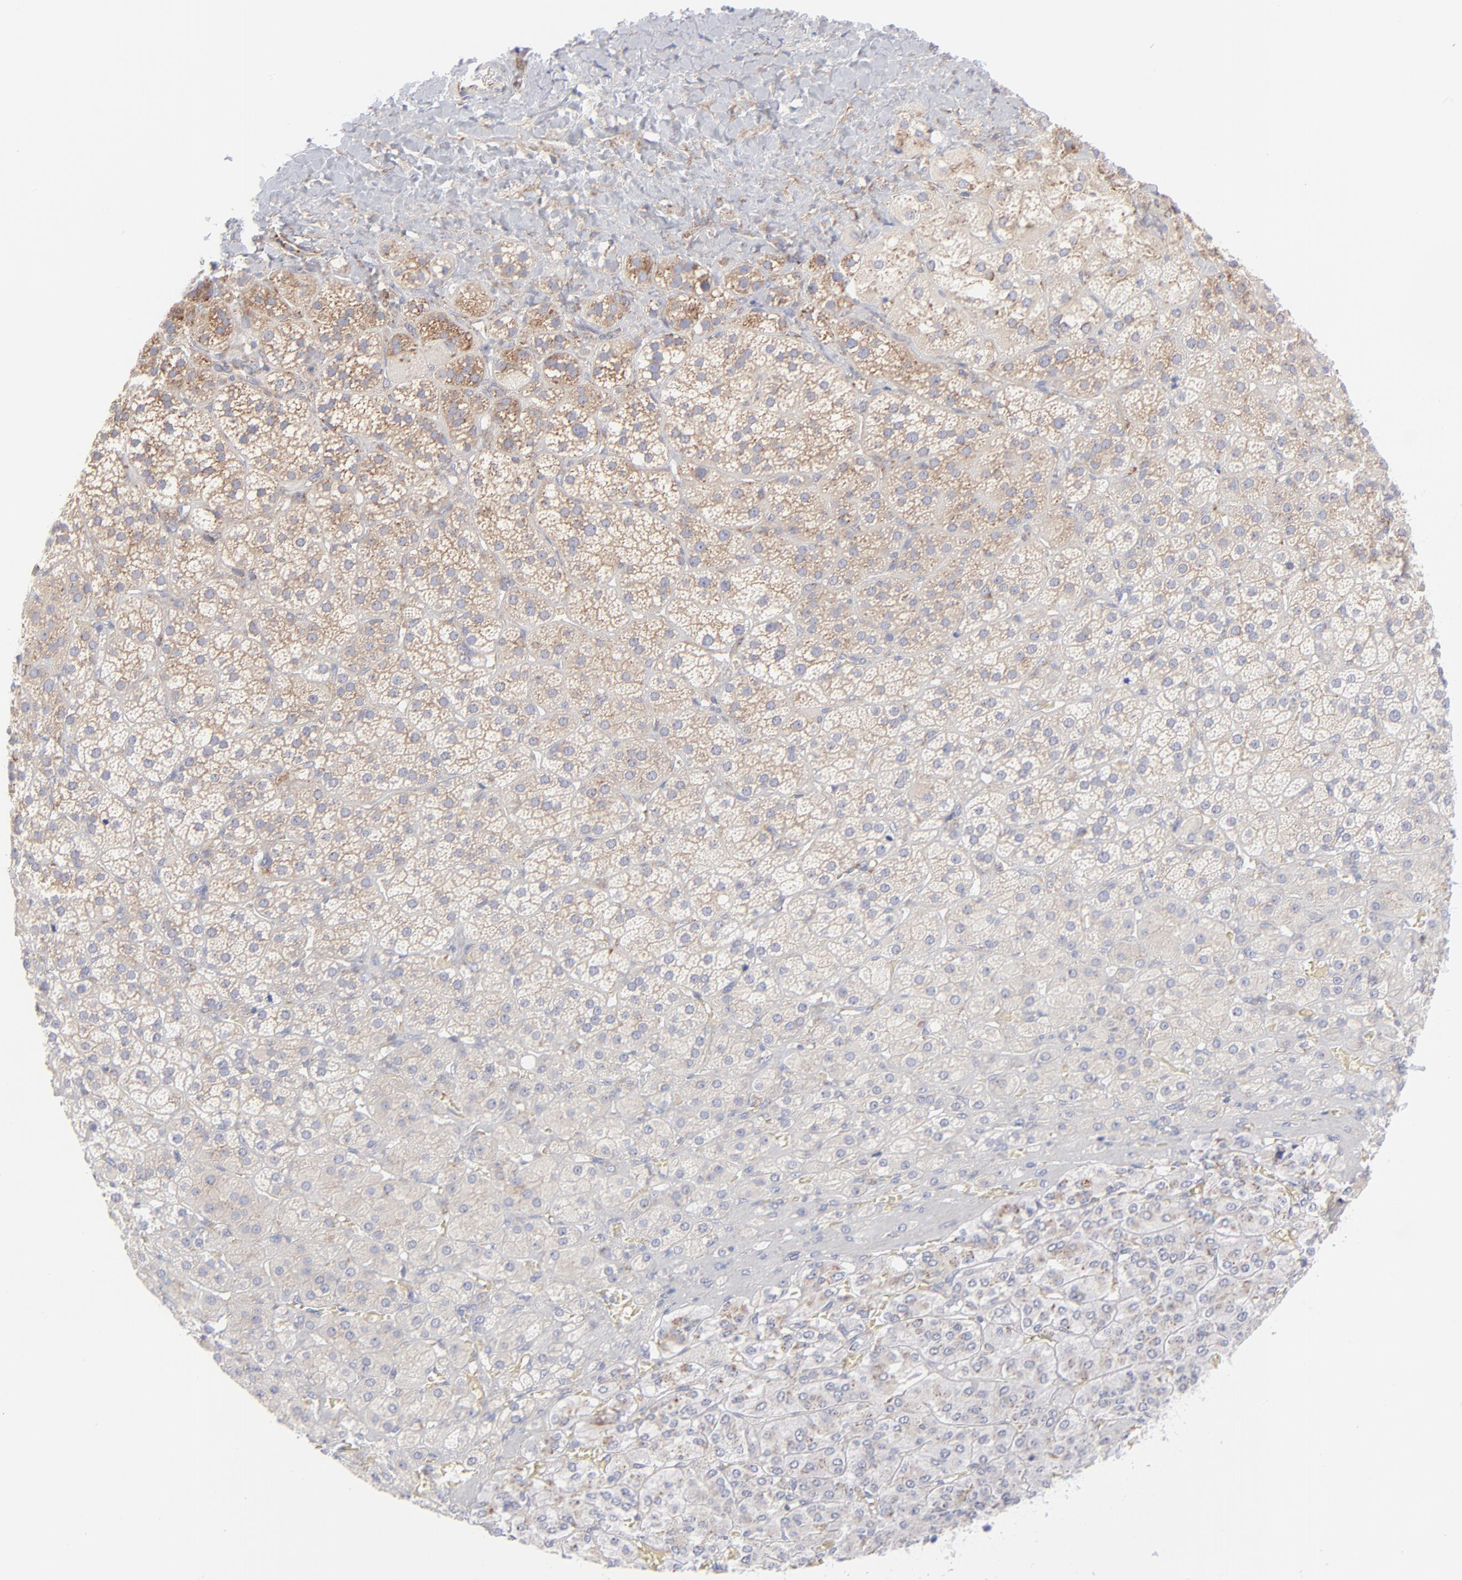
{"staining": {"intensity": "moderate", "quantity": "25%-75%", "location": "cytoplasmic/membranous"}, "tissue": "adrenal gland", "cell_type": "Glandular cells", "image_type": "normal", "snomed": [{"axis": "morphology", "description": "Normal tissue, NOS"}, {"axis": "topography", "description": "Adrenal gland"}], "caption": "Immunohistochemistry (IHC) staining of normal adrenal gland, which reveals medium levels of moderate cytoplasmic/membranous expression in about 25%-75% of glandular cells indicating moderate cytoplasmic/membranous protein expression. The staining was performed using DAB (brown) for protein detection and nuclei were counterstained in hematoxylin (blue).", "gene": "EIF2AK2", "patient": {"sex": "female", "age": 71}}